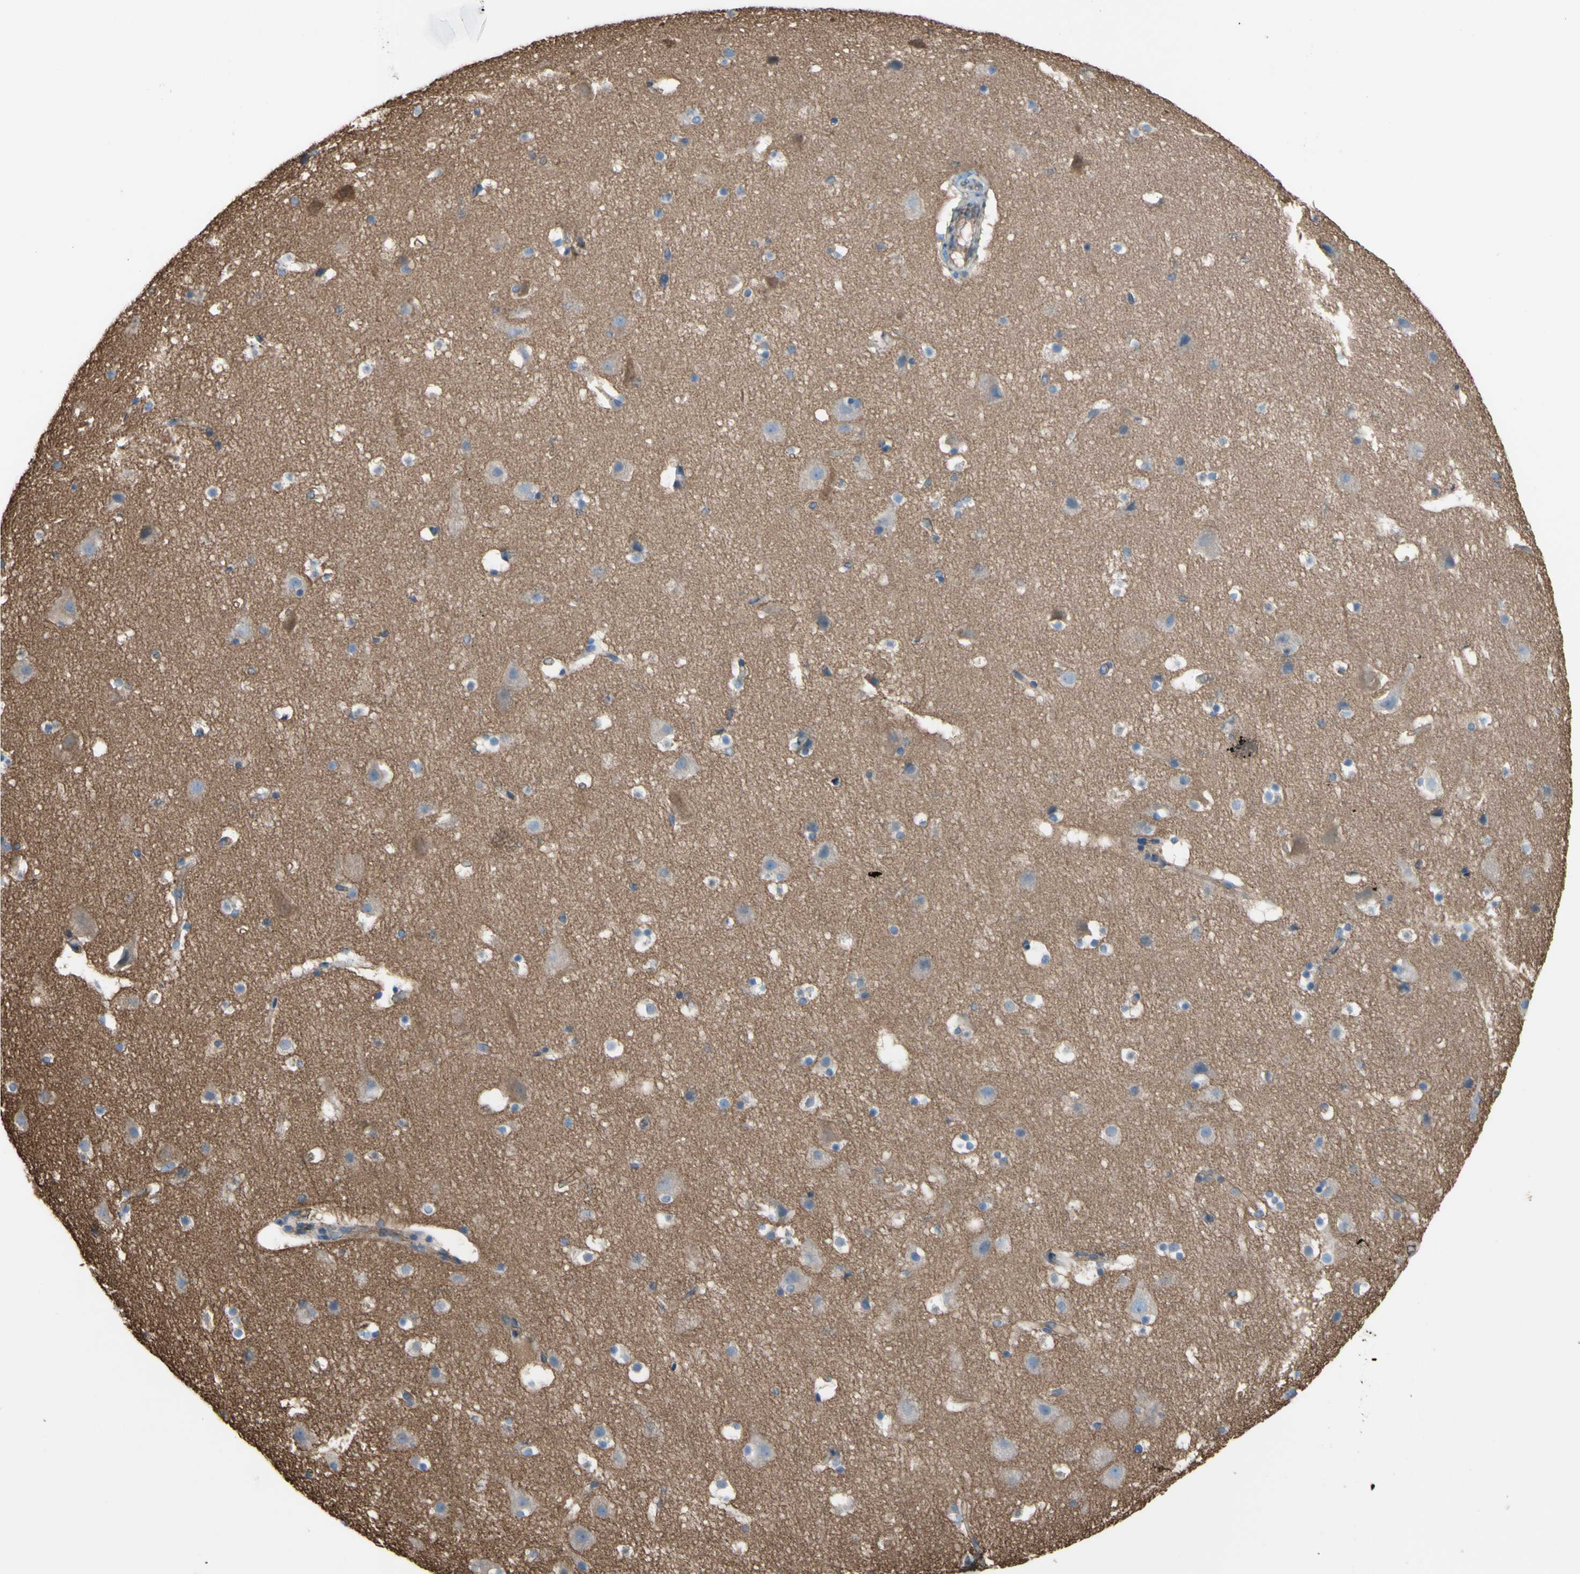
{"staining": {"intensity": "negative", "quantity": "none", "location": "none"}, "tissue": "cerebral cortex", "cell_type": "Endothelial cells", "image_type": "normal", "snomed": [{"axis": "morphology", "description": "Normal tissue, NOS"}, {"axis": "topography", "description": "Cerebral cortex"}], "caption": "The micrograph displays no staining of endothelial cells in benign cerebral cortex.", "gene": "TPBG", "patient": {"sex": "male", "age": 45}}